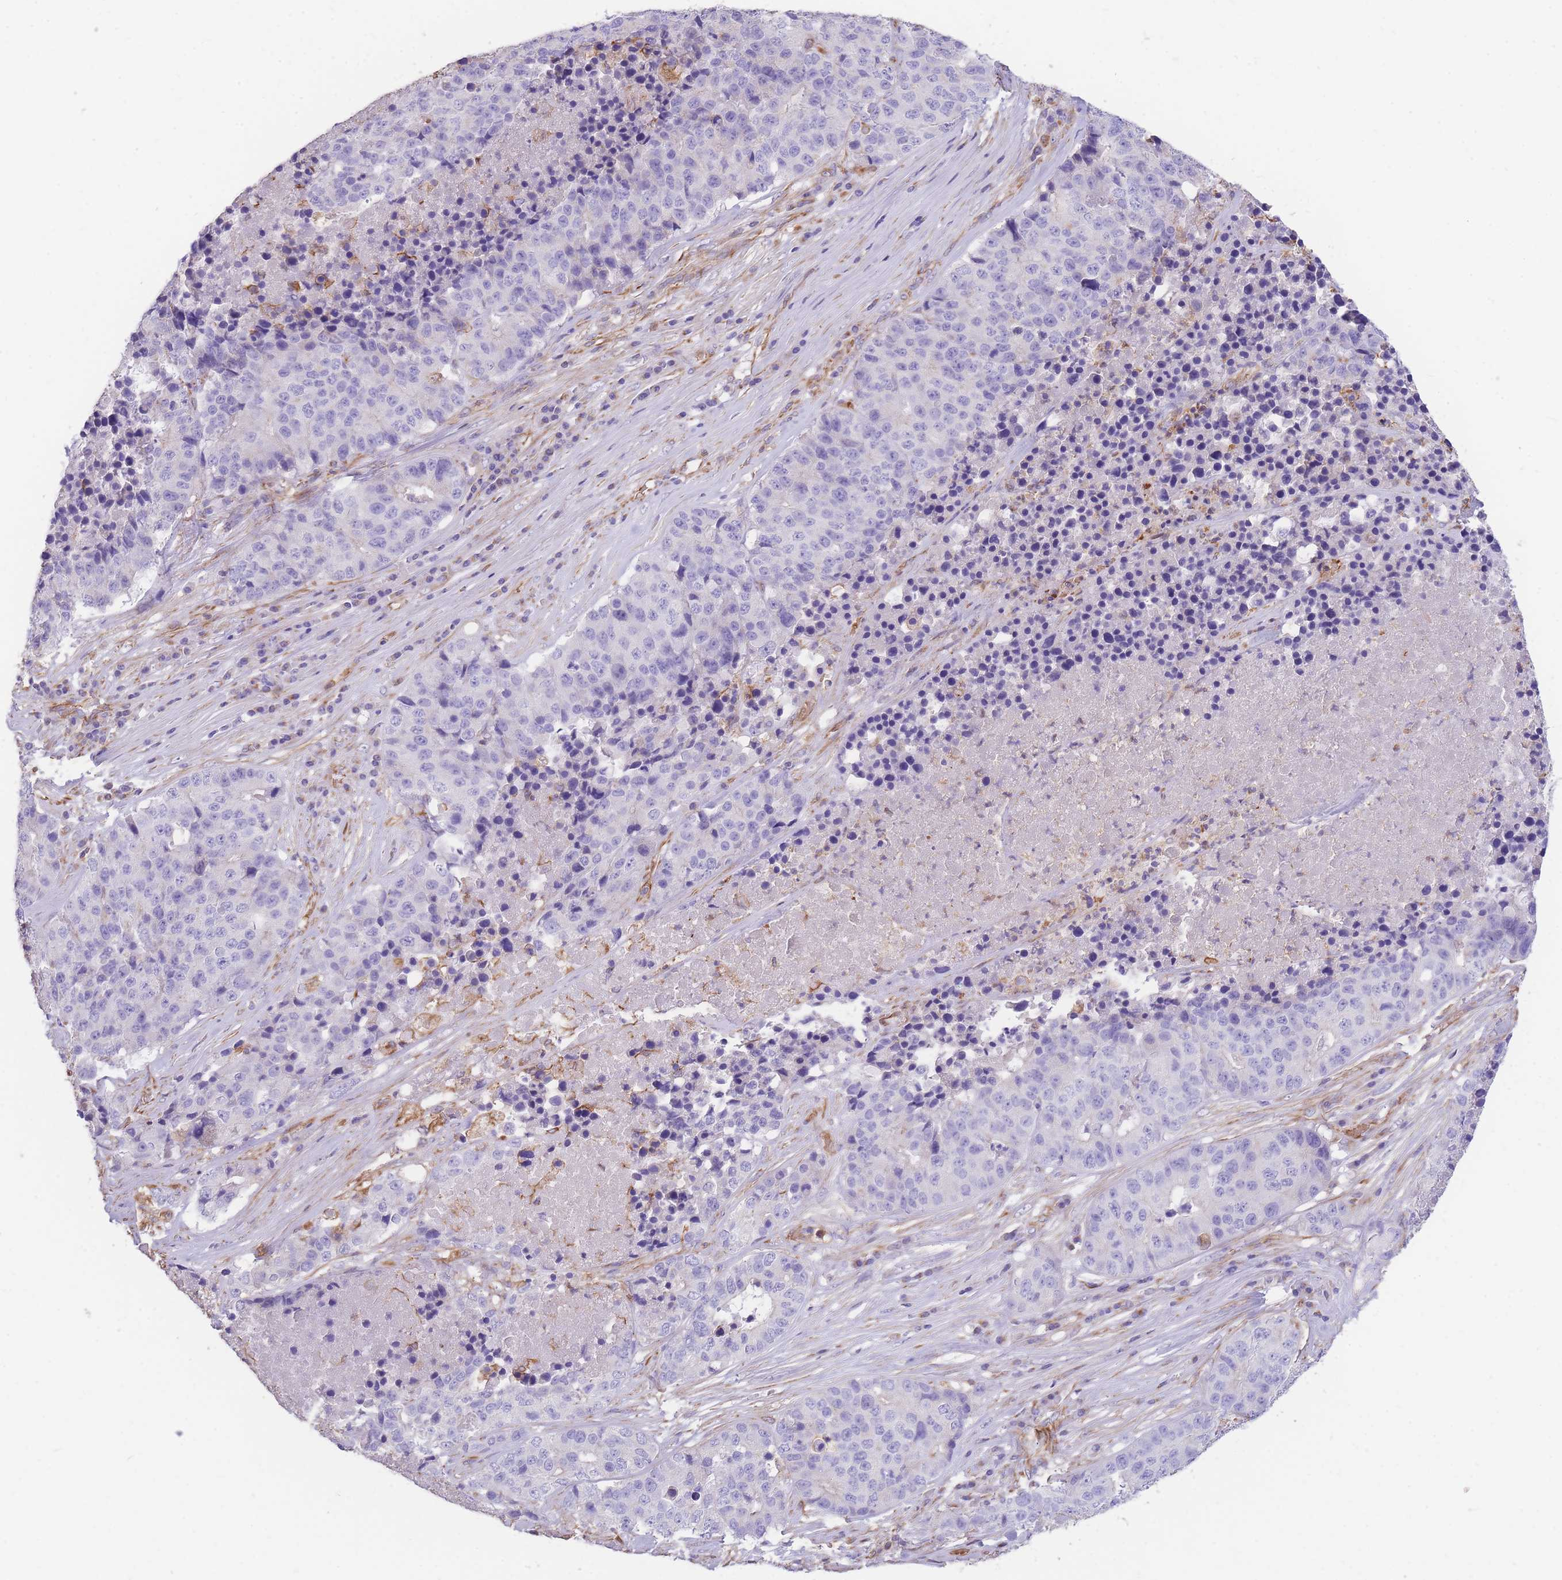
{"staining": {"intensity": "negative", "quantity": "none", "location": "none"}, "tissue": "stomach cancer", "cell_type": "Tumor cells", "image_type": "cancer", "snomed": [{"axis": "morphology", "description": "Adenocarcinoma, NOS"}, {"axis": "topography", "description": "Stomach"}], "caption": "This is a micrograph of immunohistochemistry (IHC) staining of stomach adenocarcinoma, which shows no expression in tumor cells.", "gene": "ANKRD53", "patient": {"sex": "male", "age": 71}}